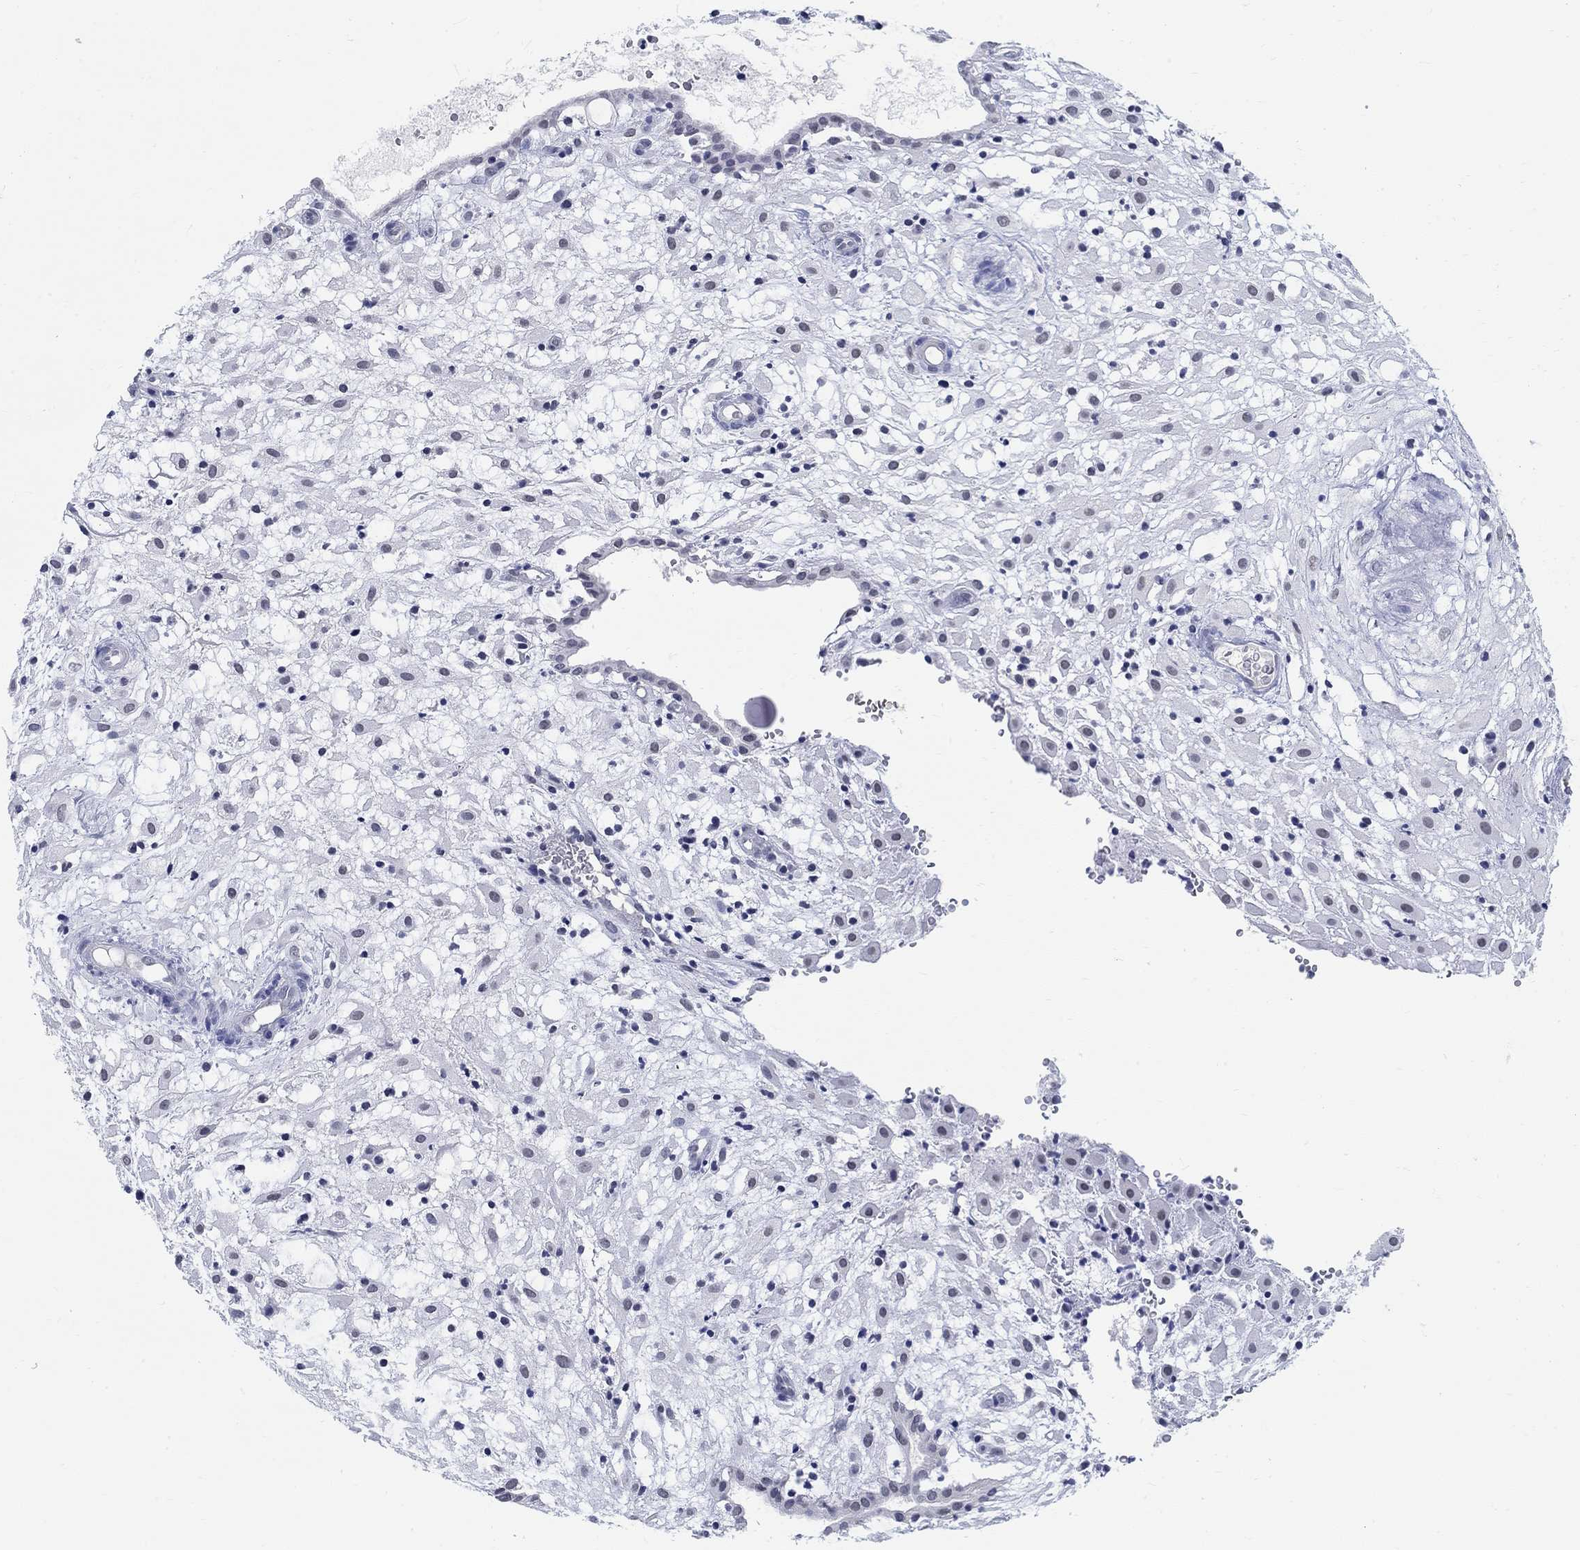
{"staining": {"intensity": "negative", "quantity": "none", "location": "none"}, "tissue": "placenta", "cell_type": "Decidual cells", "image_type": "normal", "snomed": [{"axis": "morphology", "description": "Normal tissue, NOS"}, {"axis": "topography", "description": "Placenta"}], "caption": "An immunohistochemistry (IHC) histopathology image of normal placenta is shown. There is no staining in decidual cells of placenta. The staining is performed using DAB (3,3'-diaminobenzidine) brown chromogen with nuclei counter-stained in using hematoxylin.", "gene": "ANKS1B", "patient": {"sex": "female", "age": 24}}